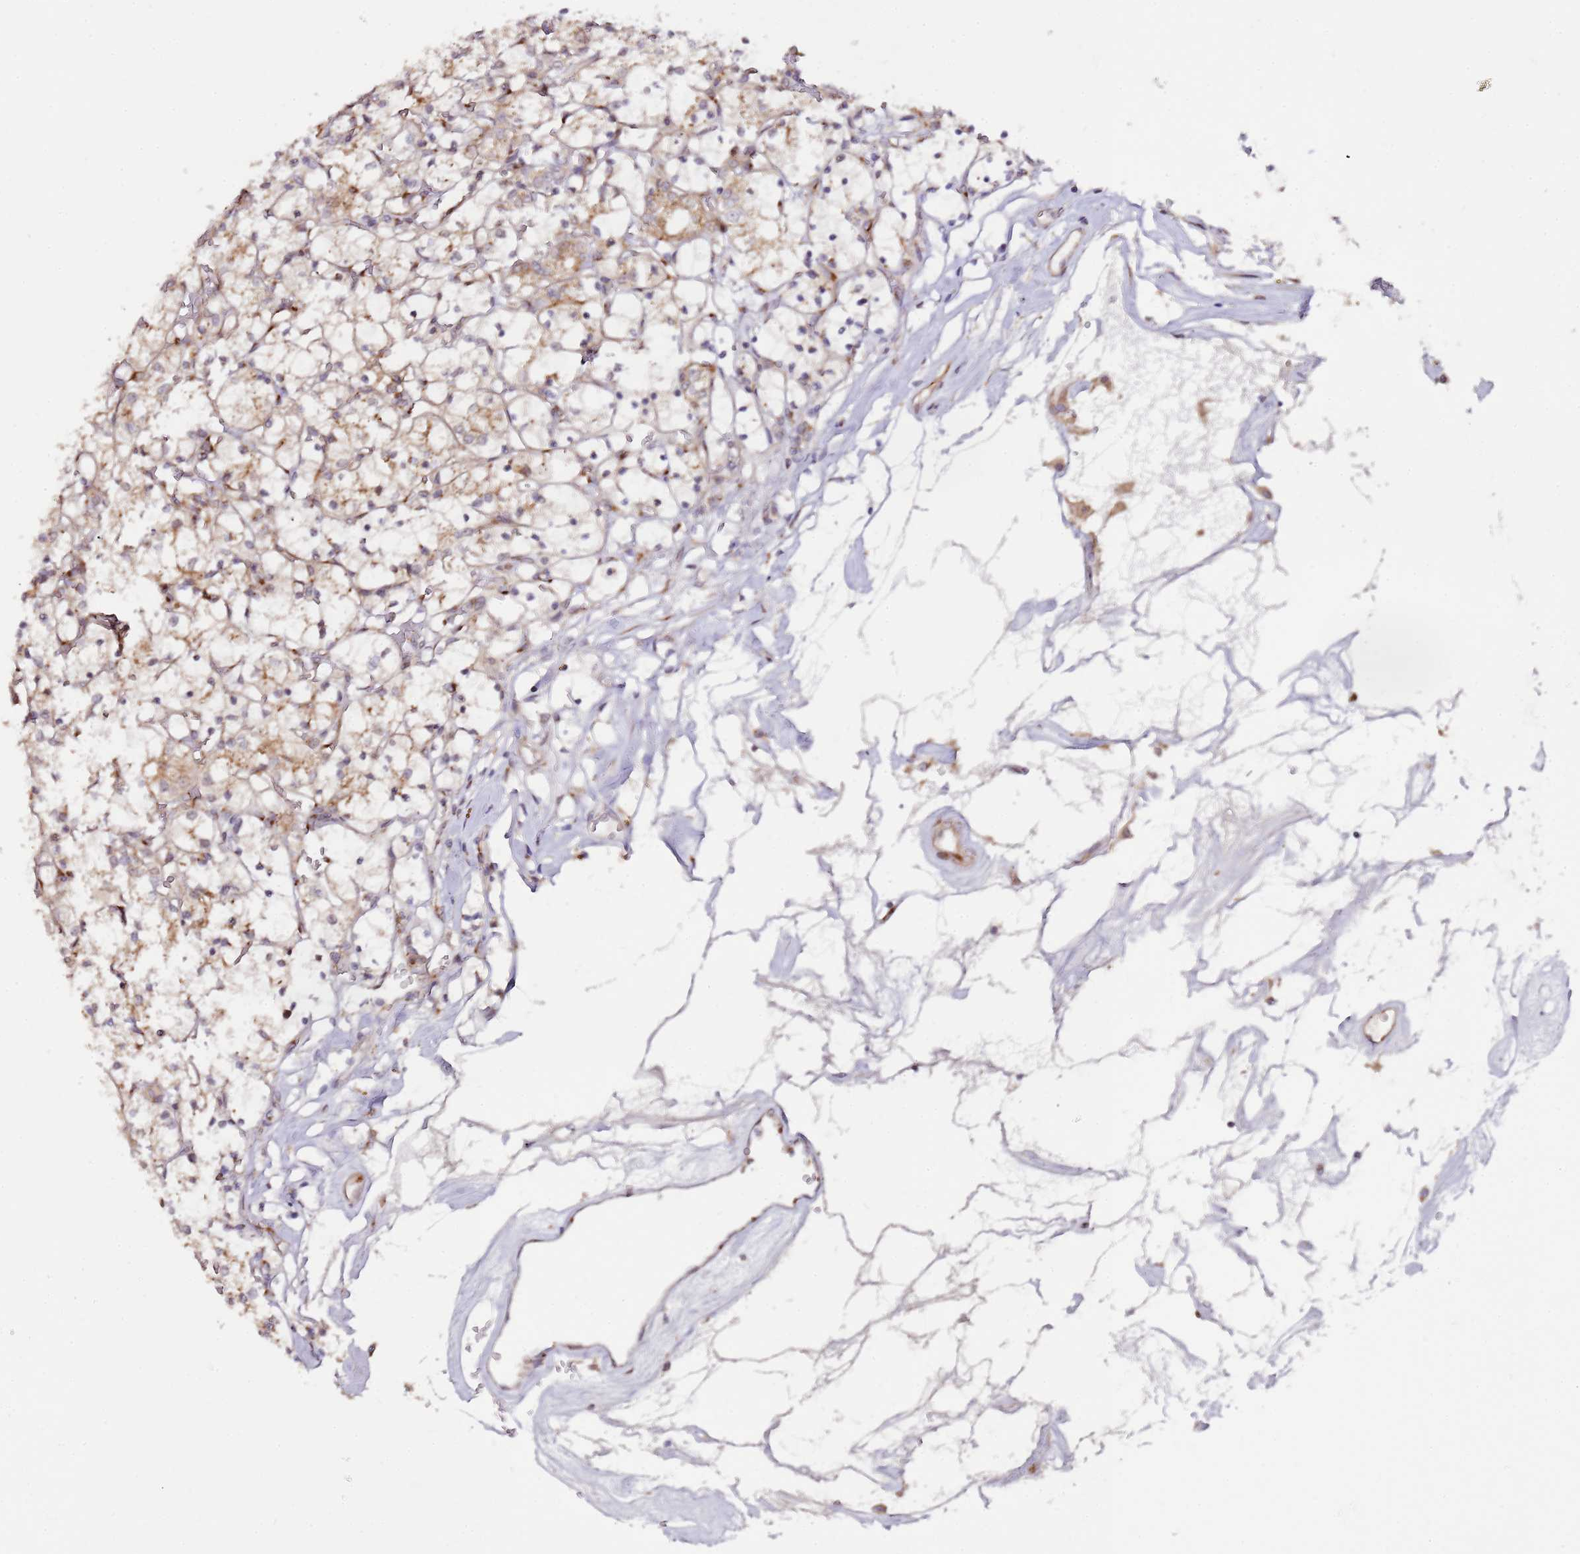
{"staining": {"intensity": "weak", "quantity": "<25%", "location": "cytoplasmic/membranous"}, "tissue": "renal cancer", "cell_type": "Tumor cells", "image_type": "cancer", "snomed": [{"axis": "morphology", "description": "Adenocarcinoma, NOS"}, {"axis": "topography", "description": "Kidney"}], "caption": "High power microscopy micrograph of an immunohistochemistry (IHC) histopathology image of renal cancer (adenocarcinoma), revealing no significant positivity in tumor cells.", "gene": "MRPL49", "patient": {"sex": "female", "age": 69}}